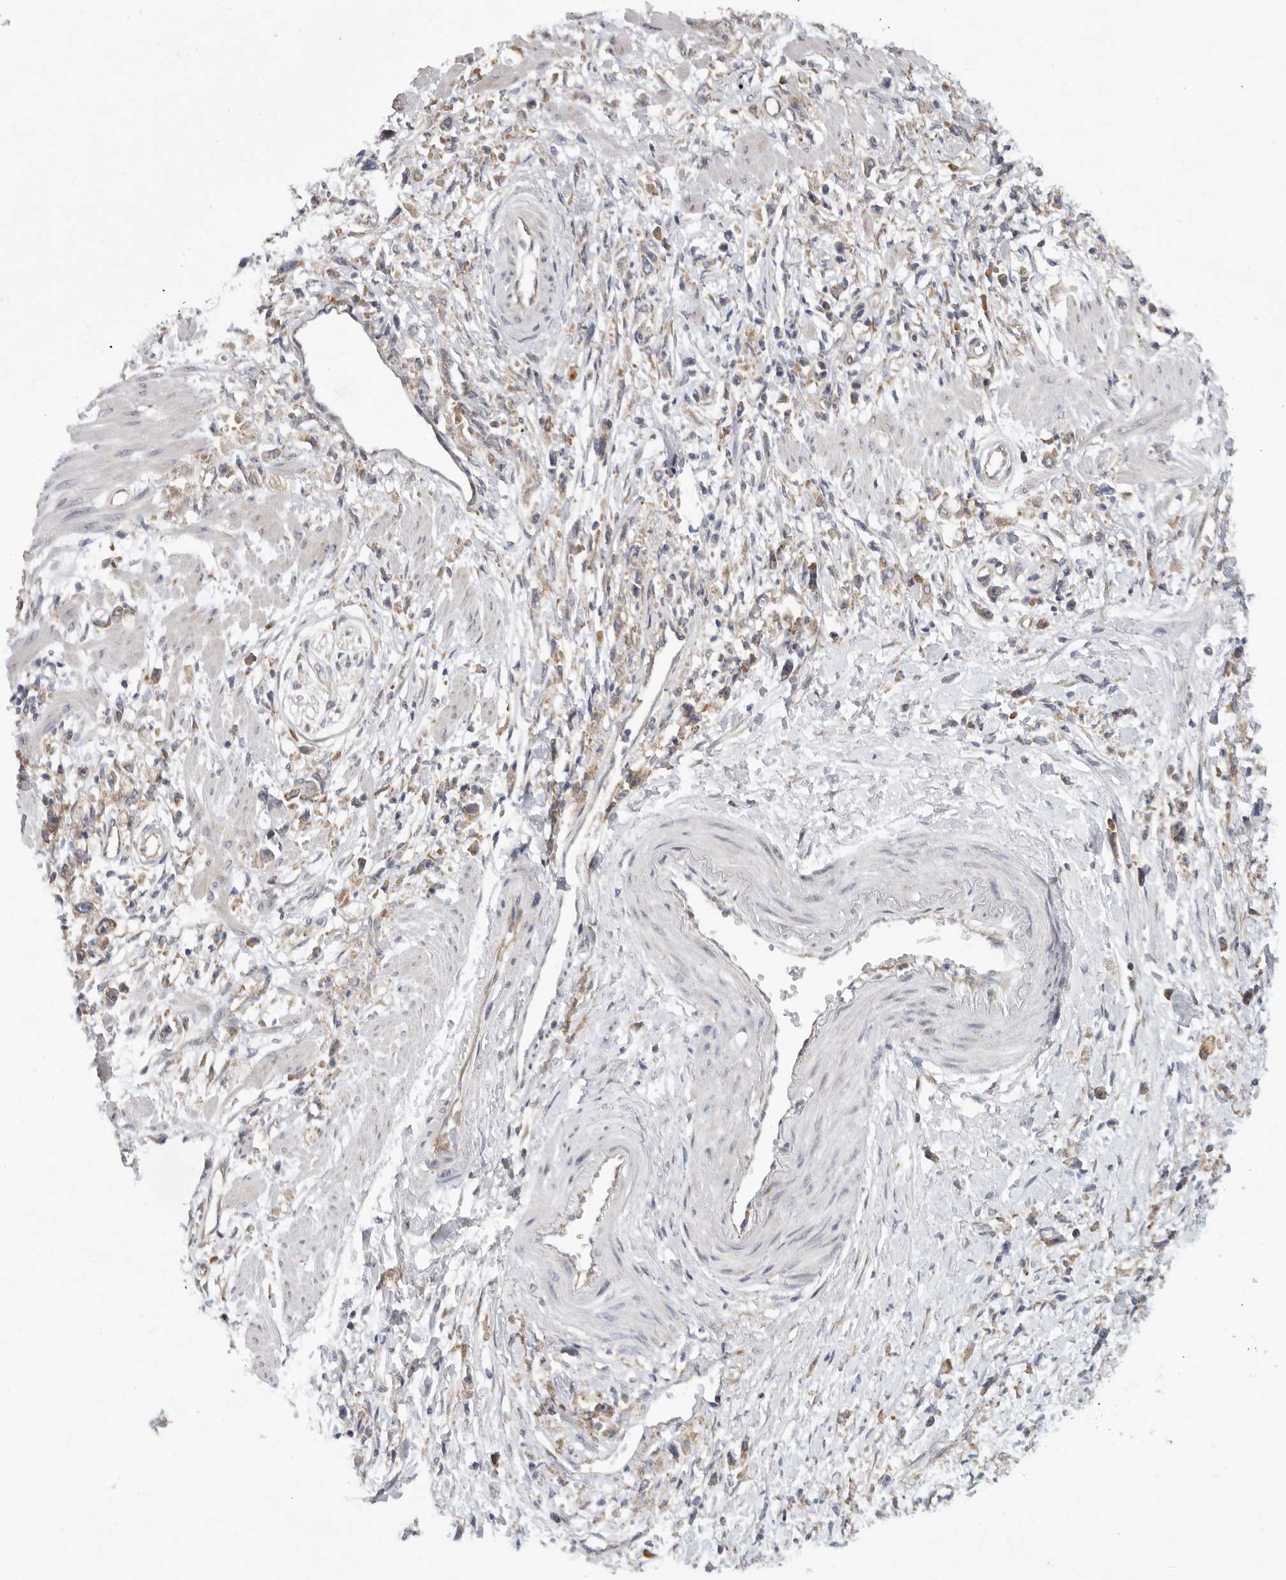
{"staining": {"intensity": "moderate", "quantity": ">75%", "location": "cytoplasmic/membranous"}, "tissue": "stomach cancer", "cell_type": "Tumor cells", "image_type": "cancer", "snomed": [{"axis": "morphology", "description": "Adenocarcinoma, NOS"}, {"axis": "topography", "description": "Stomach"}], "caption": "Stomach cancer was stained to show a protein in brown. There is medium levels of moderate cytoplasmic/membranous expression in approximately >75% of tumor cells. Nuclei are stained in blue.", "gene": "FBXO43", "patient": {"sex": "female", "age": 59}}